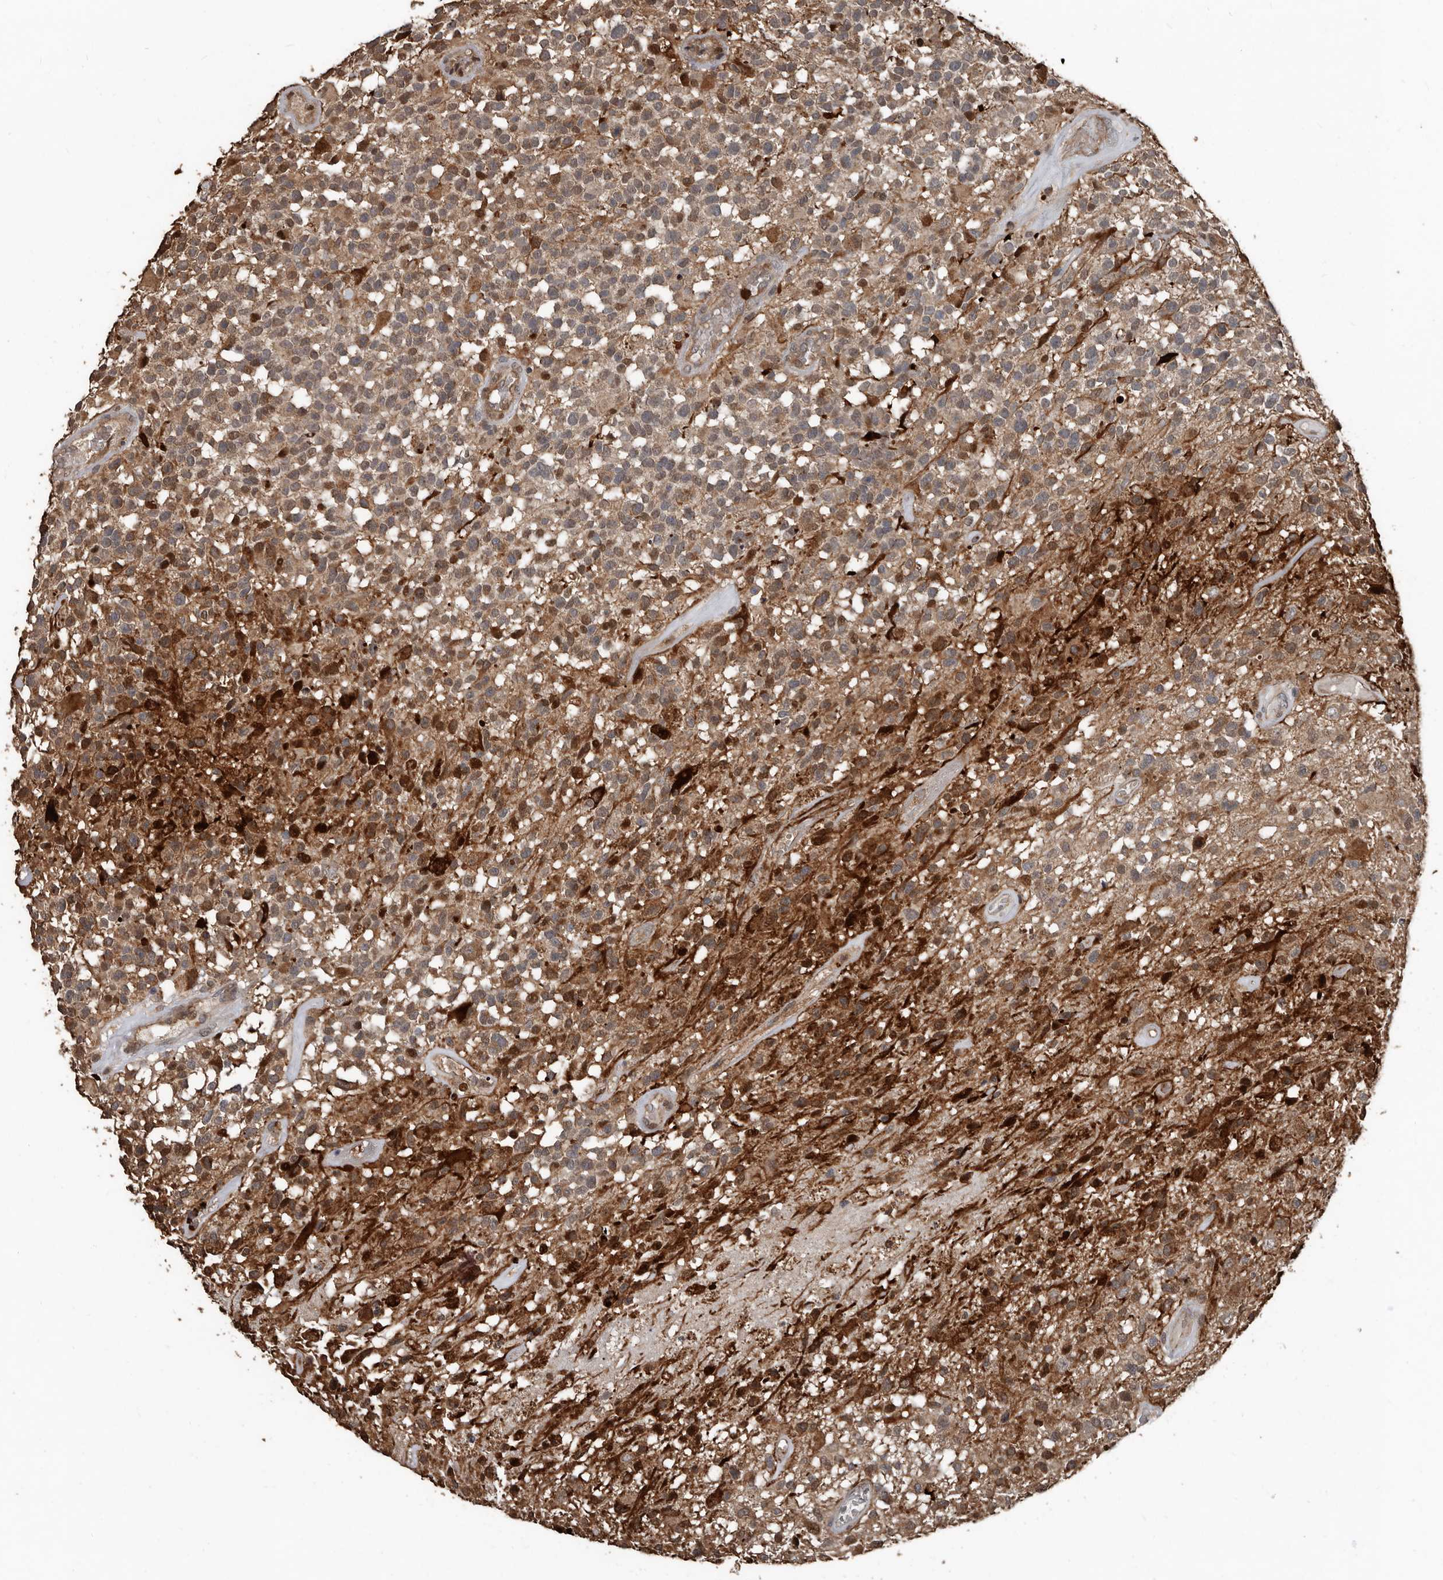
{"staining": {"intensity": "moderate", "quantity": ">75%", "location": "cytoplasmic/membranous,nuclear"}, "tissue": "glioma", "cell_type": "Tumor cells", "image_type": "cancer", "snomed": [{"axis": "morphology", "description": "Glioma, malignant, High grade"}, {"axis": "morphology", "description": "Glioblastoma, NOS"}, {"axis": "topography", "description": "Brain"}], "caption": "Protein staining of glioma tissue displays moderate cytoplasmic/membranous and nuclear expression in about >75% of tumor cells.", "gene": "FSBP", "patient": {"sex": "male", "age": 60}}